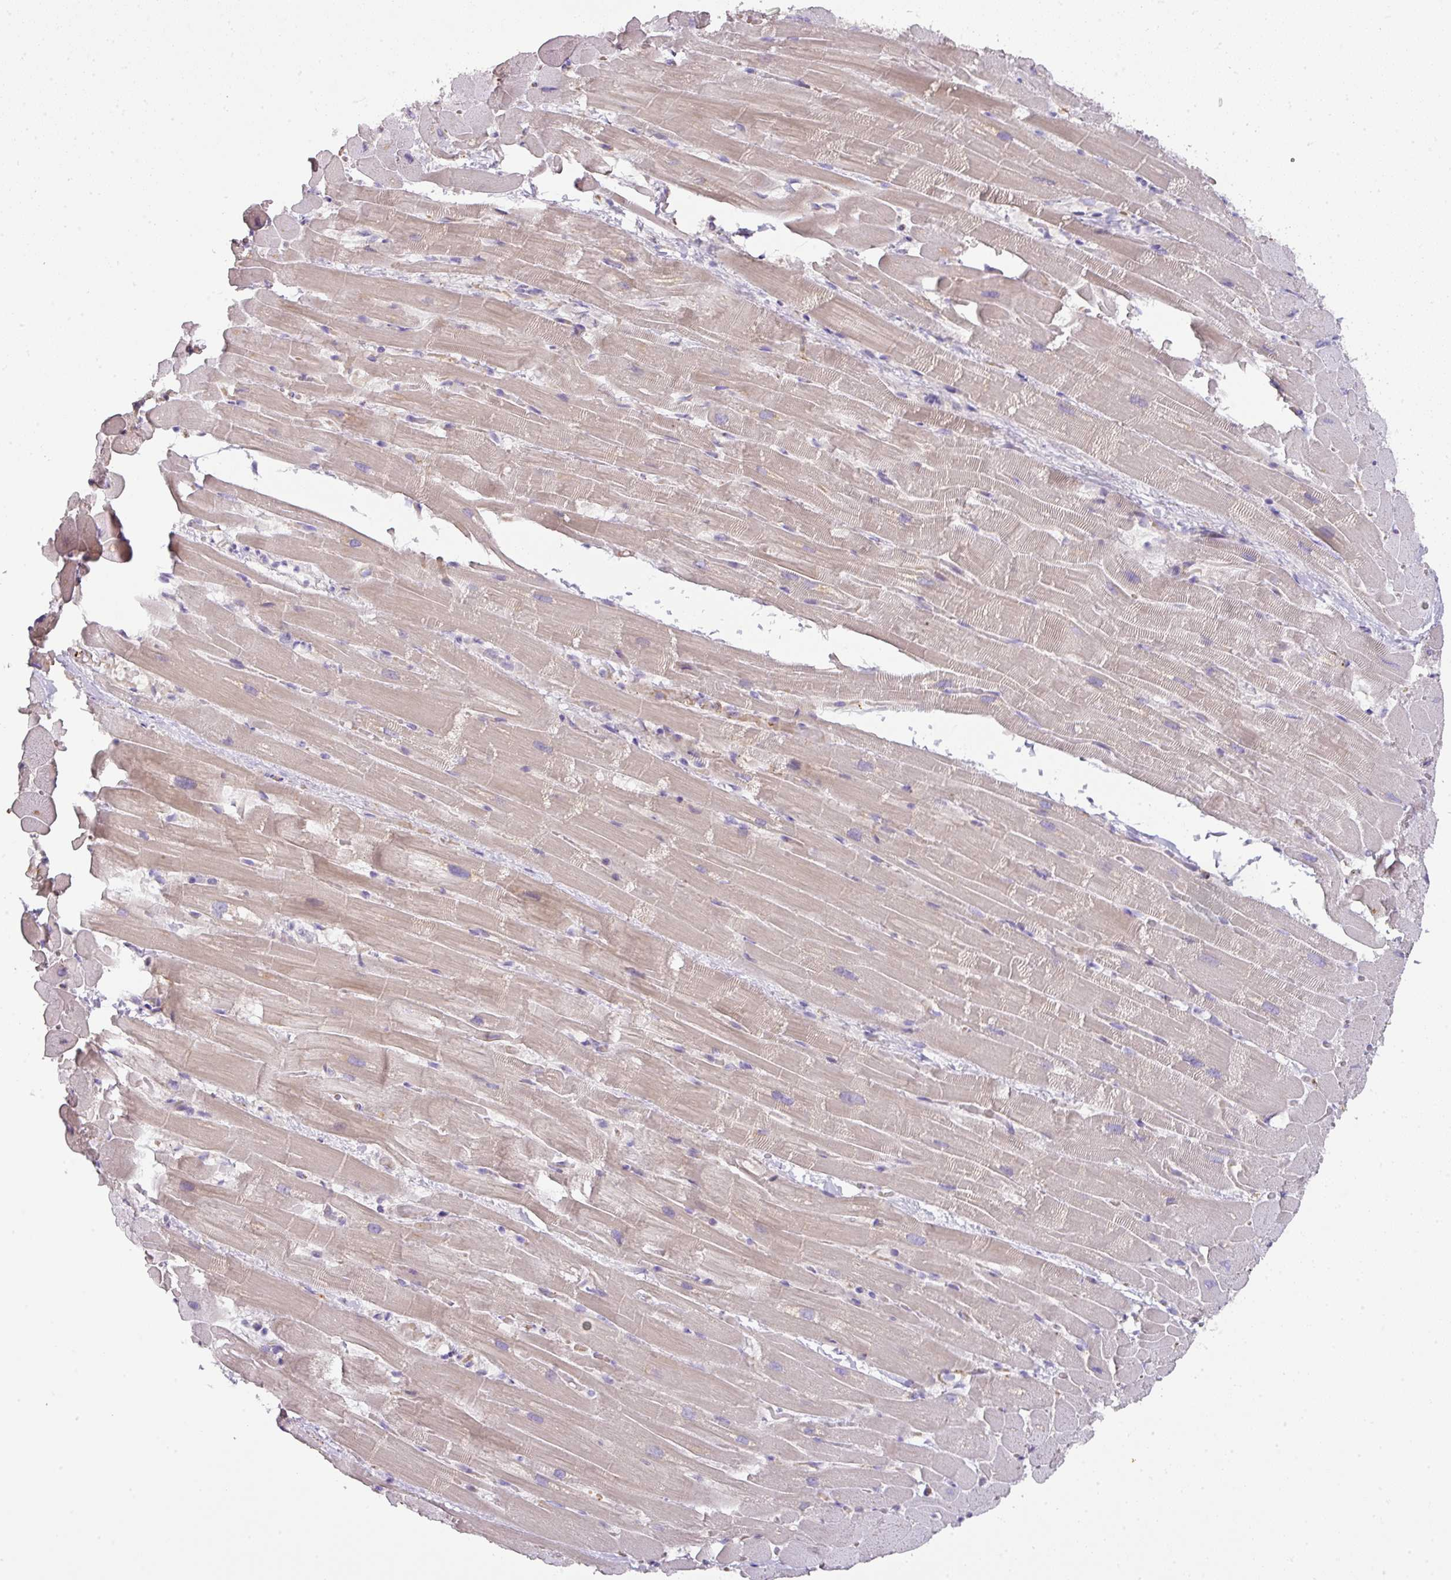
{"staining": {"intensity": "weak", "quantity": "25%-75%", "location": "cytoplasmic/membranous"}, "tissue": "heart muscle", "cell_type": "Cardiomyocytes", "image_type": "normal", "snomed": [{"axis": "morphology", "description": "Normal tissue, NOS"}, {"axis": "topography", "description": "Heart"}], "caption": "Brown immunohistochemical staining in benign human heart muscle demonstrates weak cytoplasmic/membranous staining in about 25%-75% of cardiomyocytes. The staining is performed using DAB brown chromogen to label protein expression. The nuclei are counter-stained blue using hematoxylin.", "gene": "CCZ1B", "patient": {"sex": "male", "age": 37}}